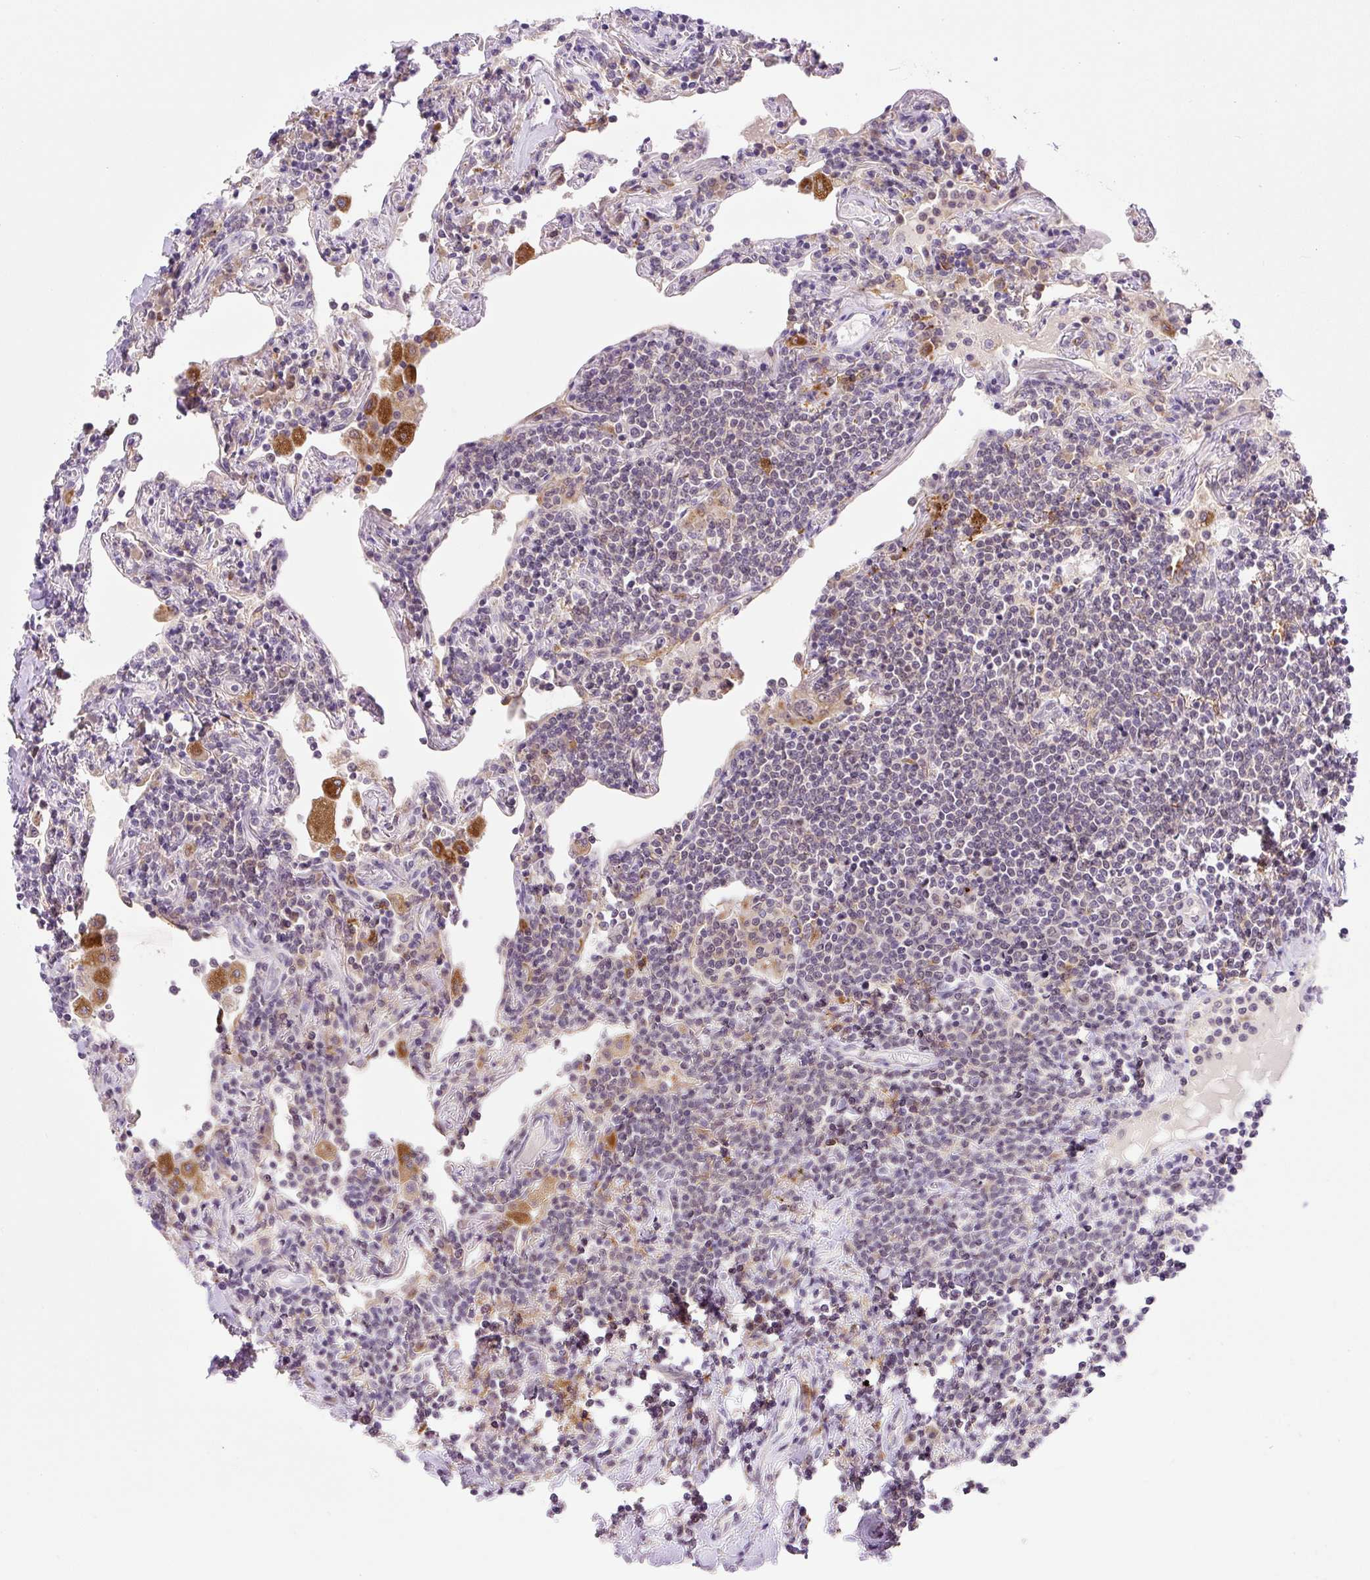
{"staining": {"intensity": "negative", "quantity": "none", "location": "none"}, "tissue": "lymphoma", "cell_type": "Tumor cells", "image_type": "cancer", "snomed": [{"axis": "morphology", "description": "Malignant lymphoma, non-Hodgkin's type, Low grade"}, {"axis": "topography", "description": "Lung"}], "caption": "A photomicrograph of human malignant lymphoma, non-Hodgkin's type (low-grade) is negative for staining in tumor cells.", "gene": "CEBPZOS", "patient": {"sex": "female", "age": 71}}